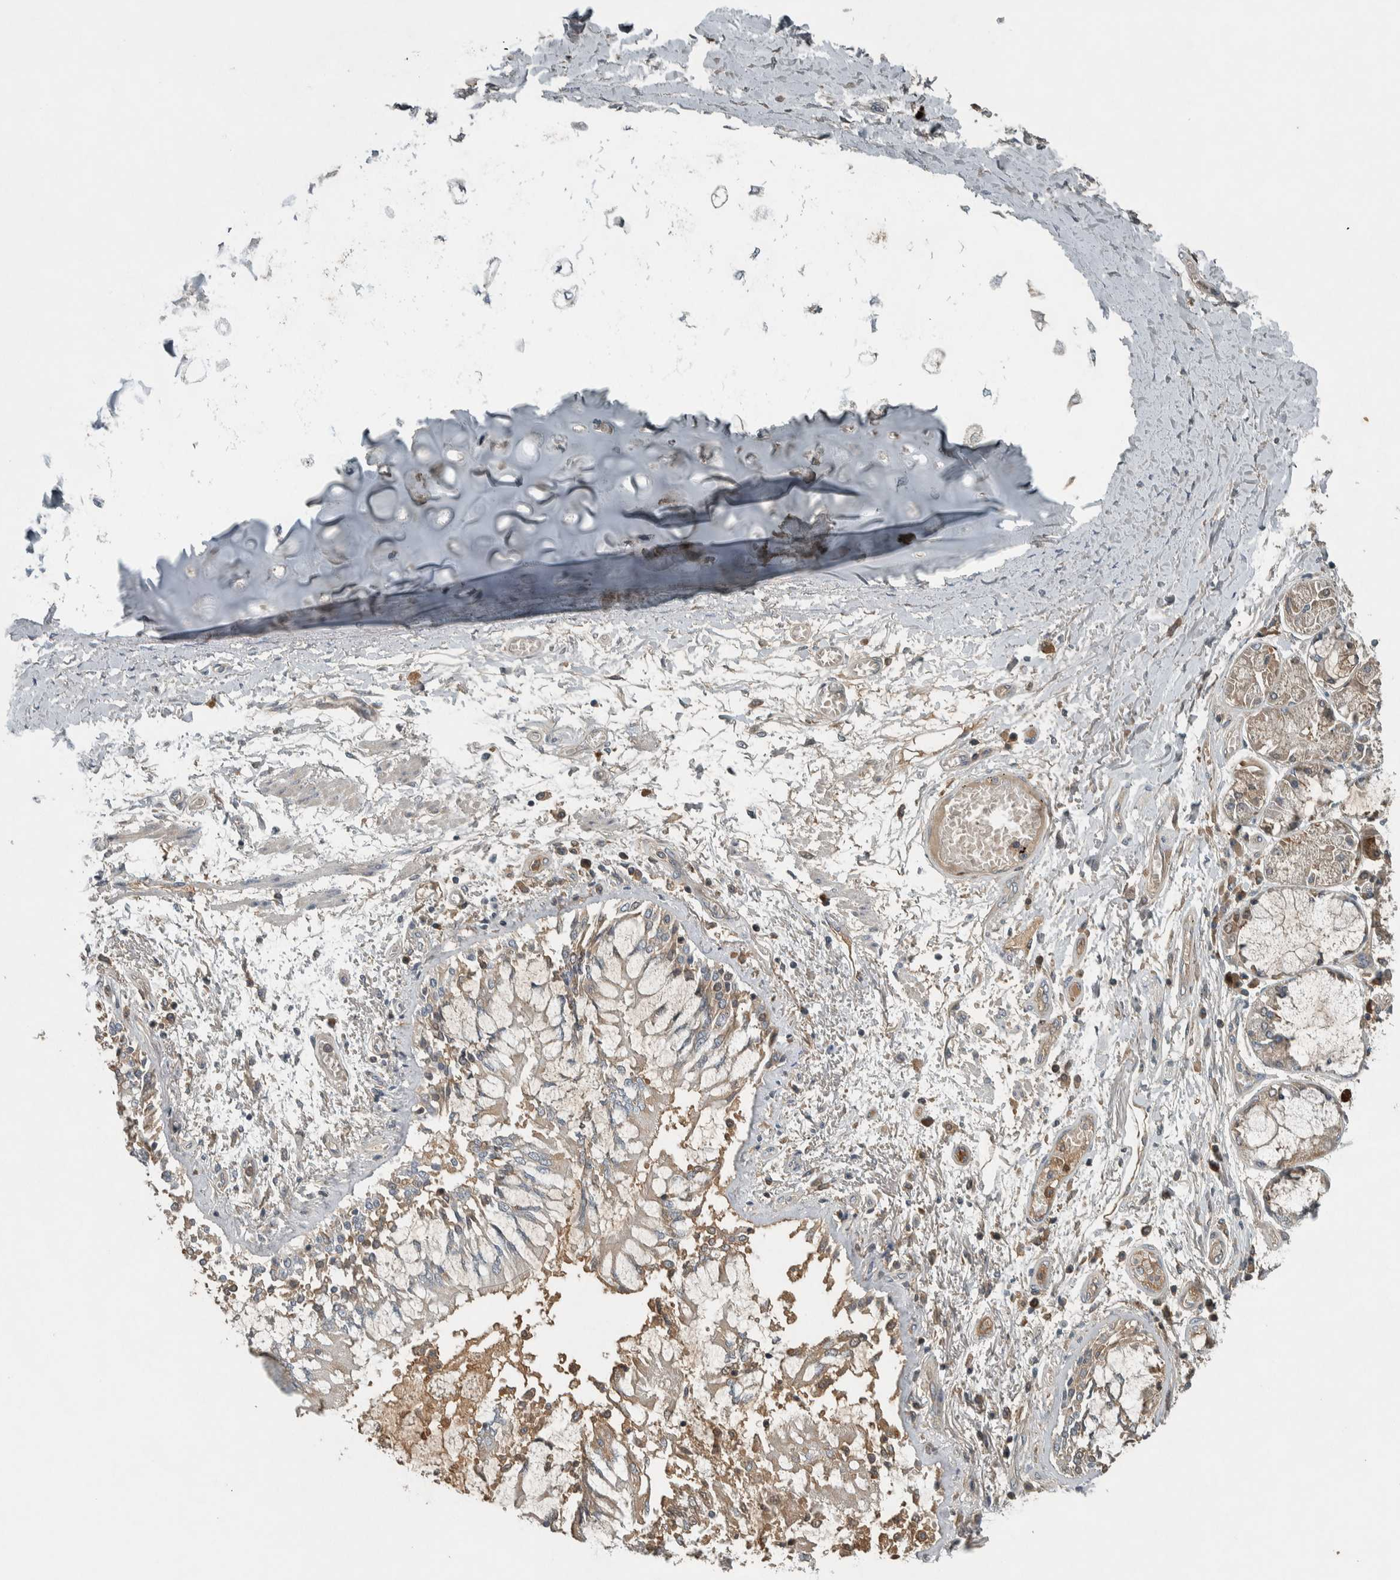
{"staining": {"intensity": "weak", "quantity": ">75%", "location": "cytoplasmic/membranous"}, "tissue": "lung cancer", "cell_type": "Tumor cells", "image_type": "cancer", "snomed": [{"axis": "morphology", "description": "Normal tissue, NOS"}, {"axis": "morphology", "description": "Squamous cell carcinoma, NOS"}, {"axis": "topography", "description": "Lymph node"}, {"axis": "topography", "description": "Cartilage tissue"}, {"axis": "topography", "description": "Bronchus"}, {"axis": "topography", "description": "Lung"}, {"axis": "topography", "description": "Peripheral nerve tissue"}], "caption": "Squamous cell carcinoma (lung) tissue reveals weak cytoplasmic/membranous staining in about >75% of tumor cells, visualized by immunohistochemistry. The staining was performed using DAB, with brown indicating positive protein expression. Nuclei are stained blue with hematoxylin.", "gene": "CLCN2", "patient": {"sex": "female", "age": 49}}